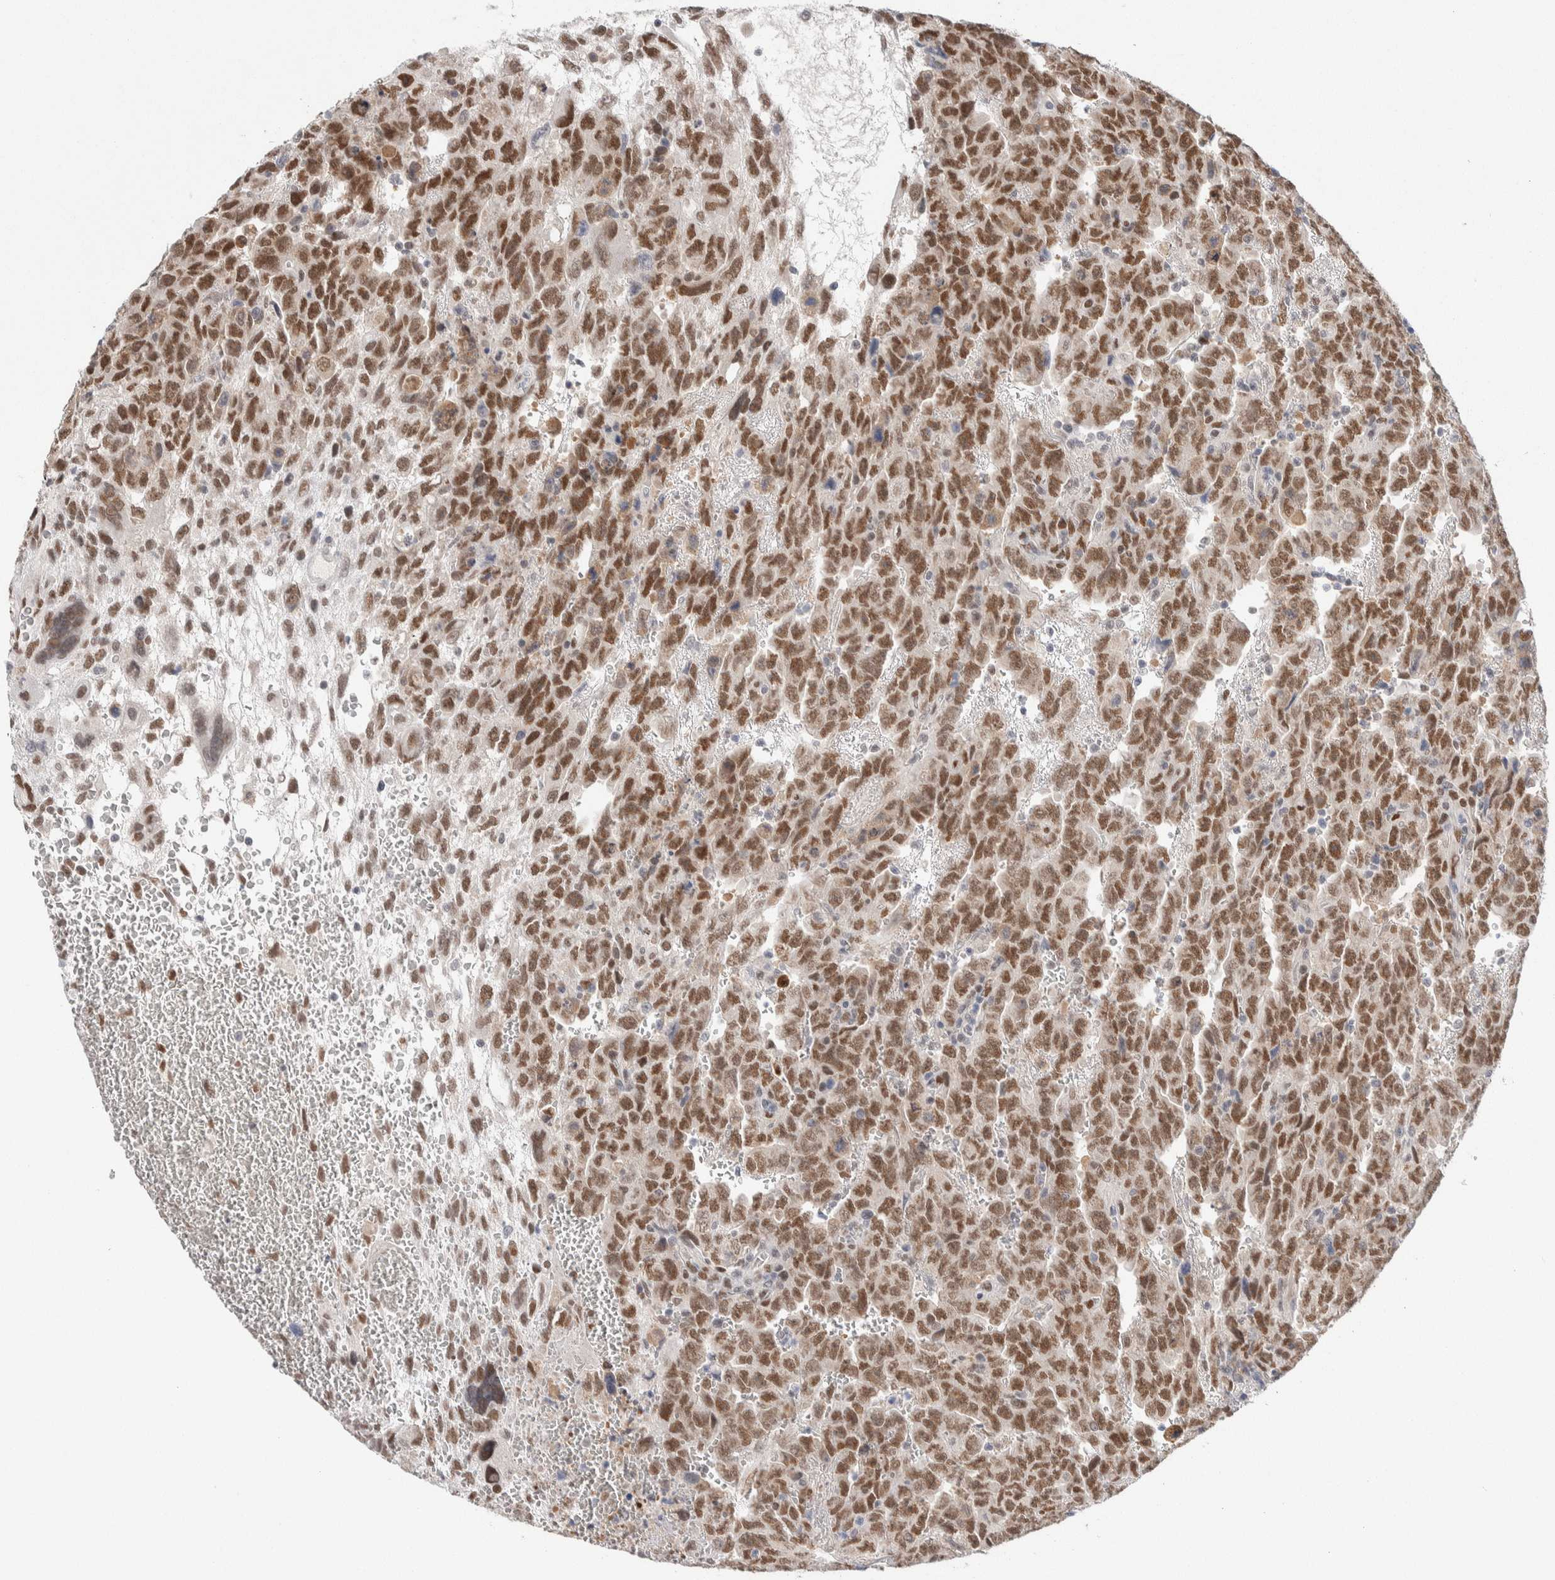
{"staining": {"intensity": "moderate", "quantity": ">75%", "location": "nuclear"}, "tissue": "testis cancer", "cell_type": "Tumor cells", "image_type": "cancer", "snomed": [{"axis": "morphology", "description": "Carcinoma, Embryonal, NOS"}, {"axis": "topography", "description": "Testis"}], "caption": "Human embryonal carcinoma (testis) stained for a protein (brown) demonstrates moderate nuclear positive expression in approximately >75% of tumor cells.", "gene": "PRMT1", "patient": {"sex": "male", "age": 28}}